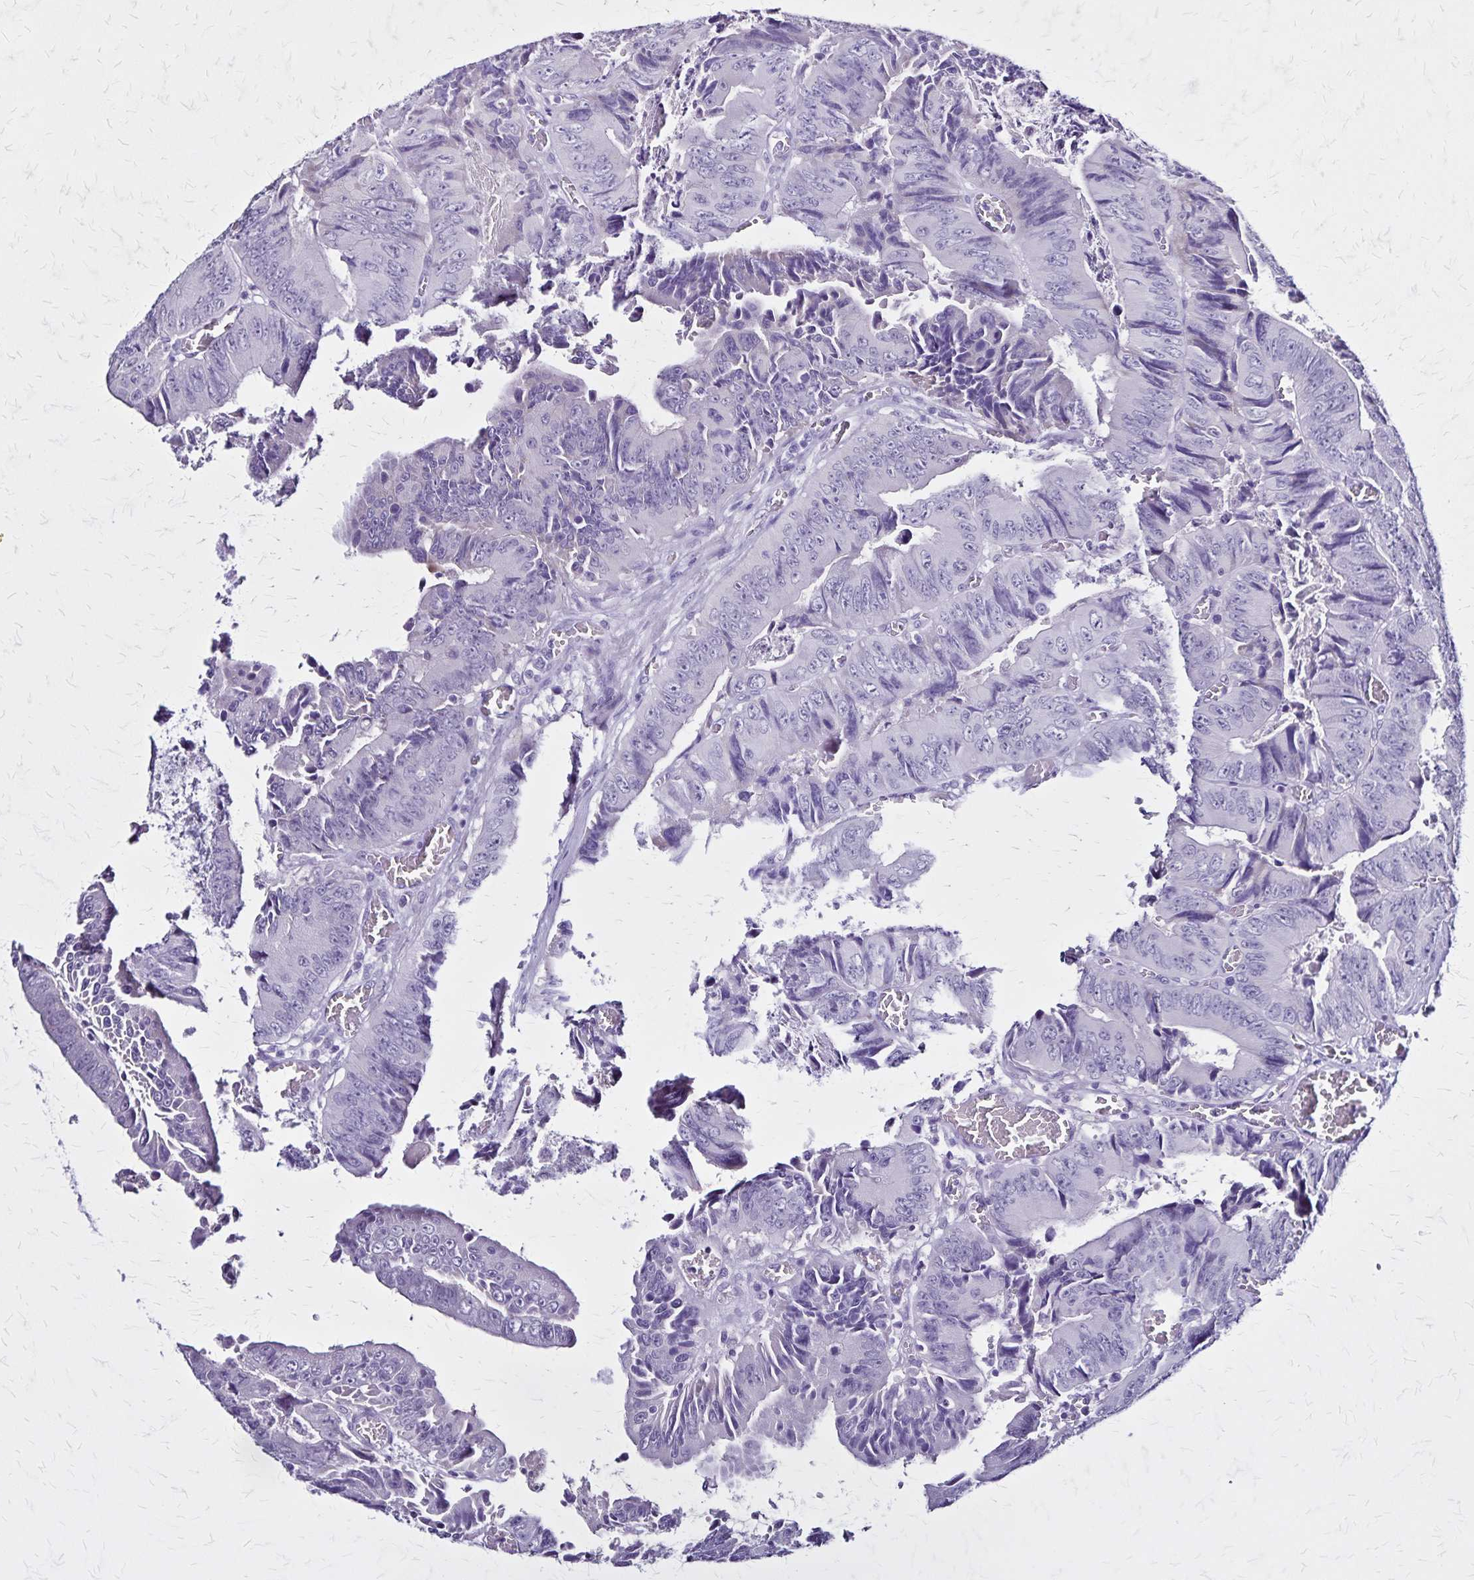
{"staining": {"intensity": "negative", "quantity": "none", "location": "none"}, "tissue": "colorectal cancer", "cell_type": "Tumor cells", "image_type": "cancer", "snomed": [{"axis": "morphology", "description": "Adenocarcinoma, NOS"}, {"axis": "topography", "description": "Colon"}], "caption": "There is no significant staining in tumor cells of colorectal cancer.", "gene": "PLXNA4", "patient": {"sex": "female", "age": 84}}